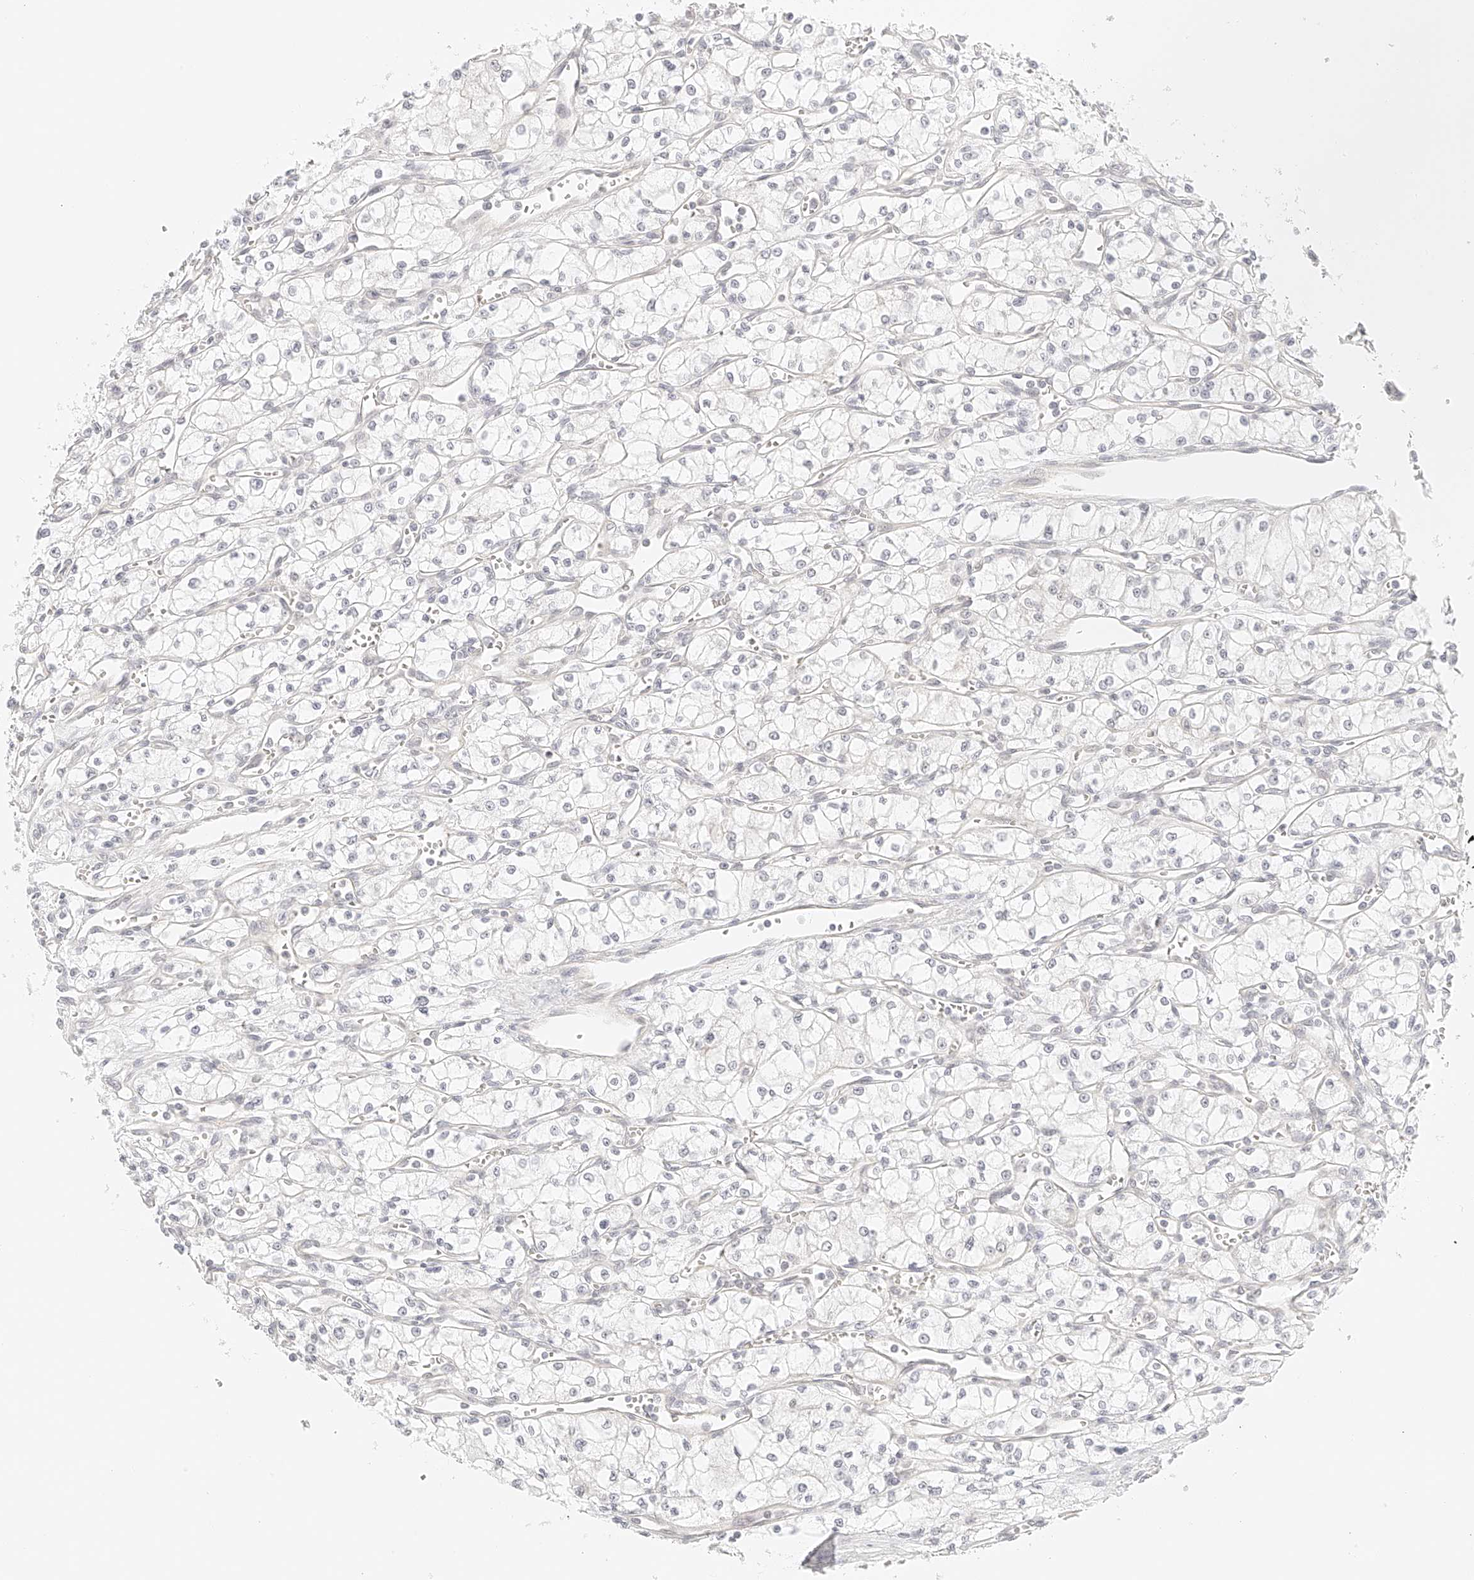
{"staining": {"intensity": "negative", "quantity": "none", "location": "none"}, "tissue": "renal cancer", "cell_type": "Tumor cells", "image_type": "cancer", "snomed": [{"axis": "morphology", "description": "Adenocarcinoma, NOS"}, {"axis": "topography", "description": "Kidney"}], "caption": "Adenocarcinoma (renal) was stained to show a protein in brown. There is no significant staining in tumor cells. Brightfield microscopy of immunohistochemistry stained with DAB (3,3'-diaminobenzidine) (brown) and hematoxylin (blue), captured at high magnification.", "gene": "ZFP69", "patient": {"sex": "male", "age": 59}}